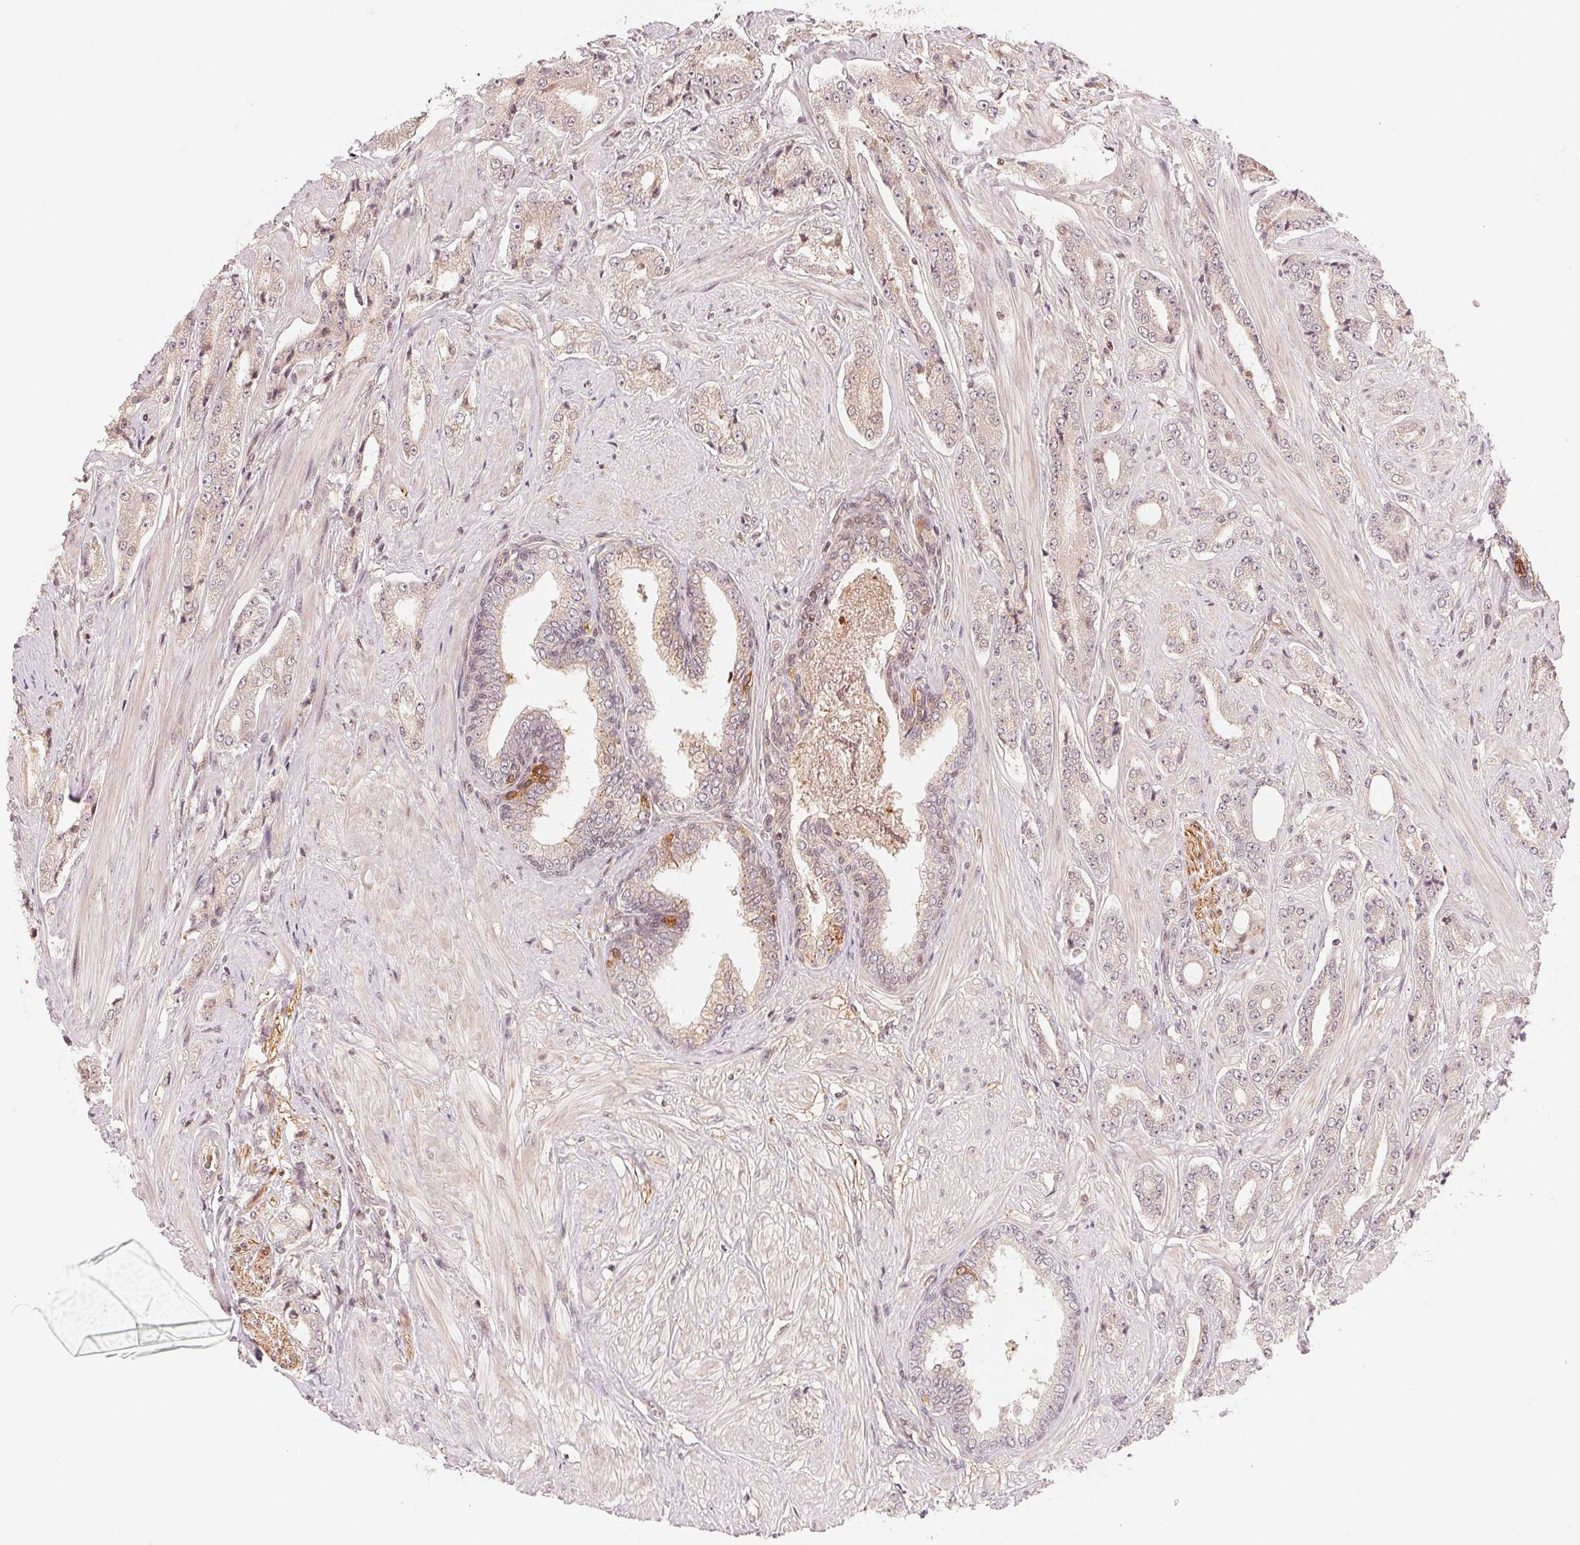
{"staining": {"intensity": "negative", "quantity": "none", "location": "none"}, "tissue": "prostate cancer", "cell_type": "Tumor cells", "image_type": "cancer", "snomed": [{"axis": "morphology", "description": "Adenocarcinoma, Low grade"}, {"axis": "topography", "description": "Prostate"}], "caption": "This is an immunohistochemistry (IHC) micrograph of human adenocarcinoma (low-grade) (prostate). There is no staining in tumor cells.", "gene": "PRKN", "patient": {"sex": "male", "age": 55}}